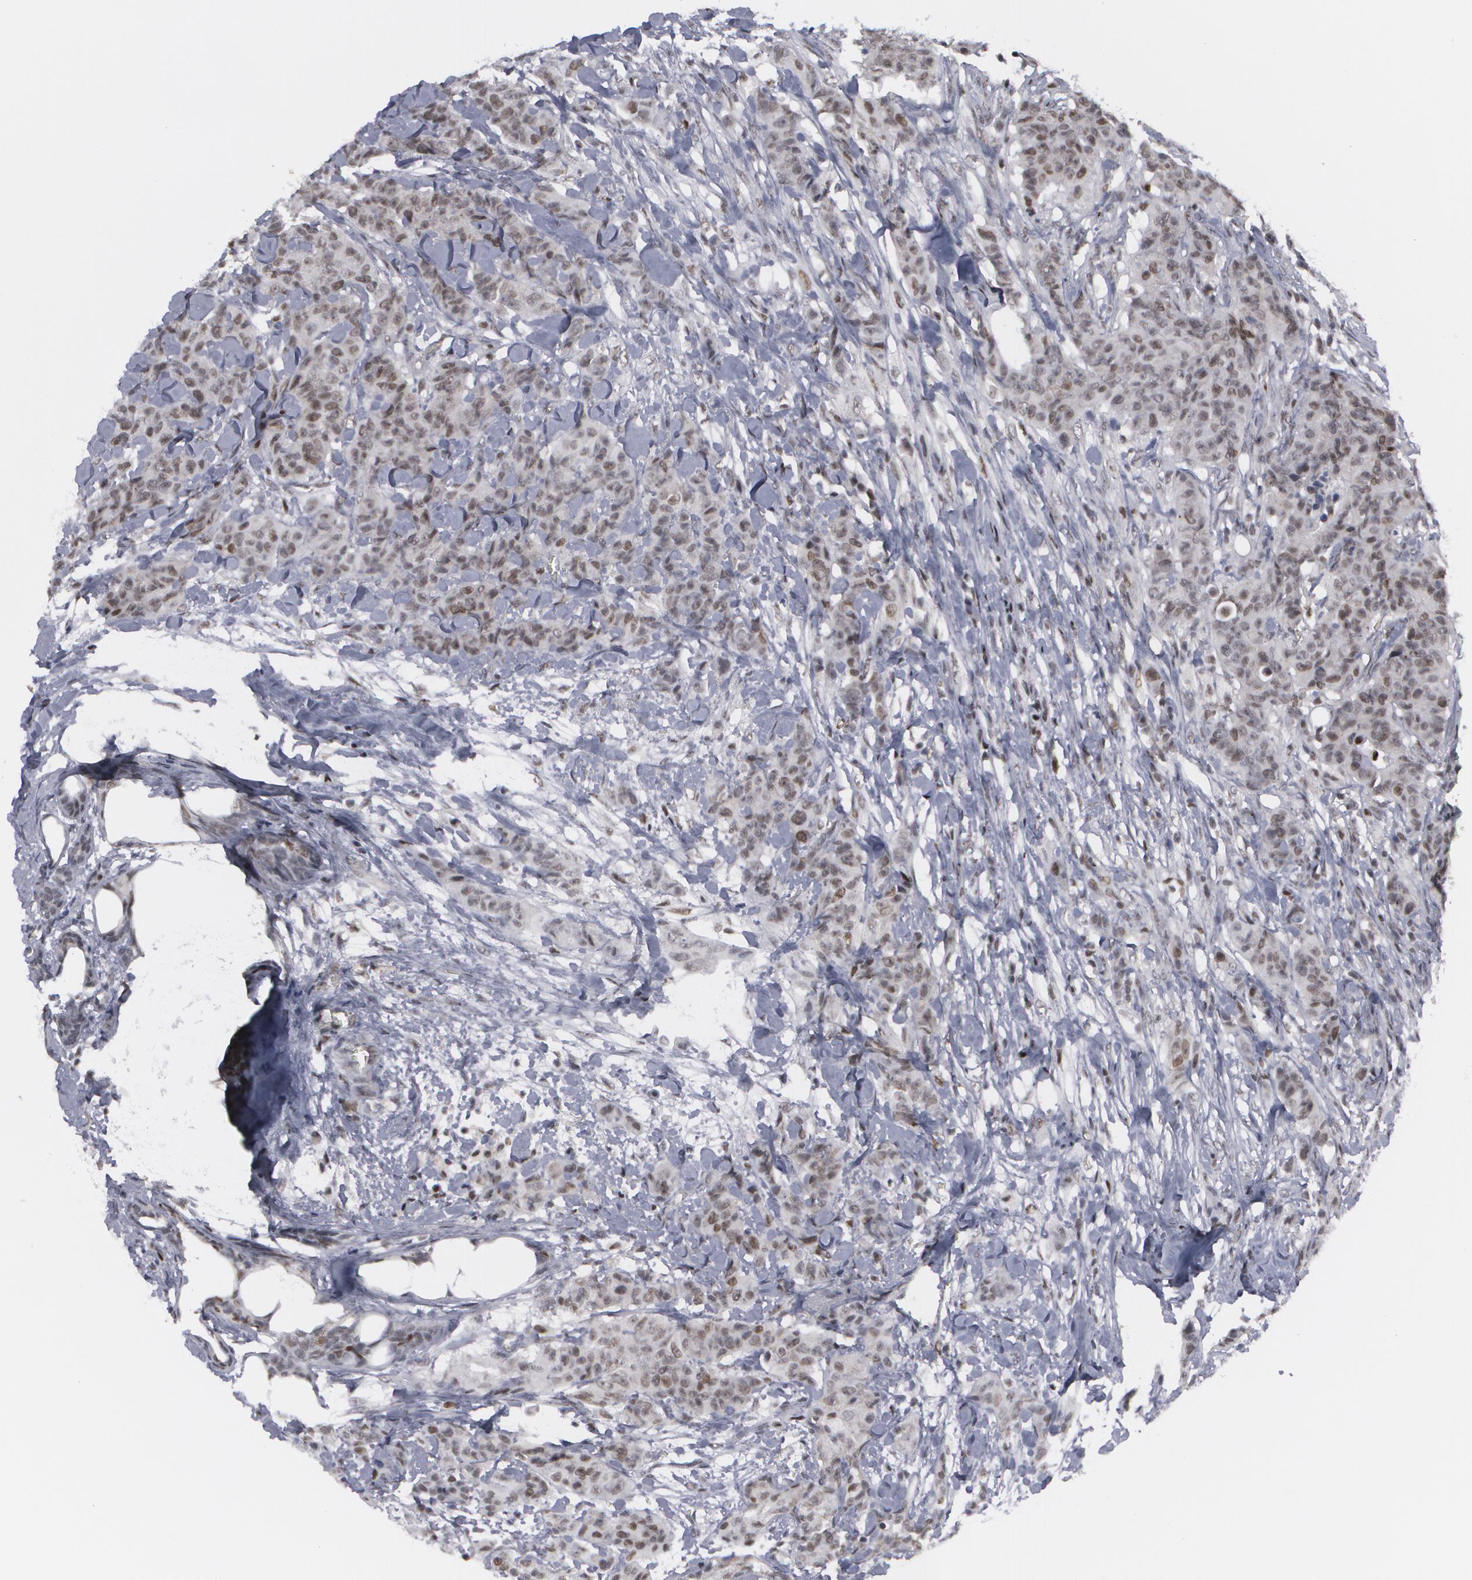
{"staining": {"intensity": "moderate", "quantity": ">75%", "location": "nuclear"}, "tissue": "breast cancer", "cell_type": "Tumor cells", "image_type": "cancer", "snomed": [{"axis": "morphology", "description": "Duct carcinoma"}, {"axis": "topography", "description": "Breast"}], "caption": "High-power microscopy captured an immunohistochemistry photomicrograph of breast cancer, revealing moderate nuclear expression in about >75% of tumor cells.", "gene": "MCL1", "patient": {"sex": "female", "age": 40}}